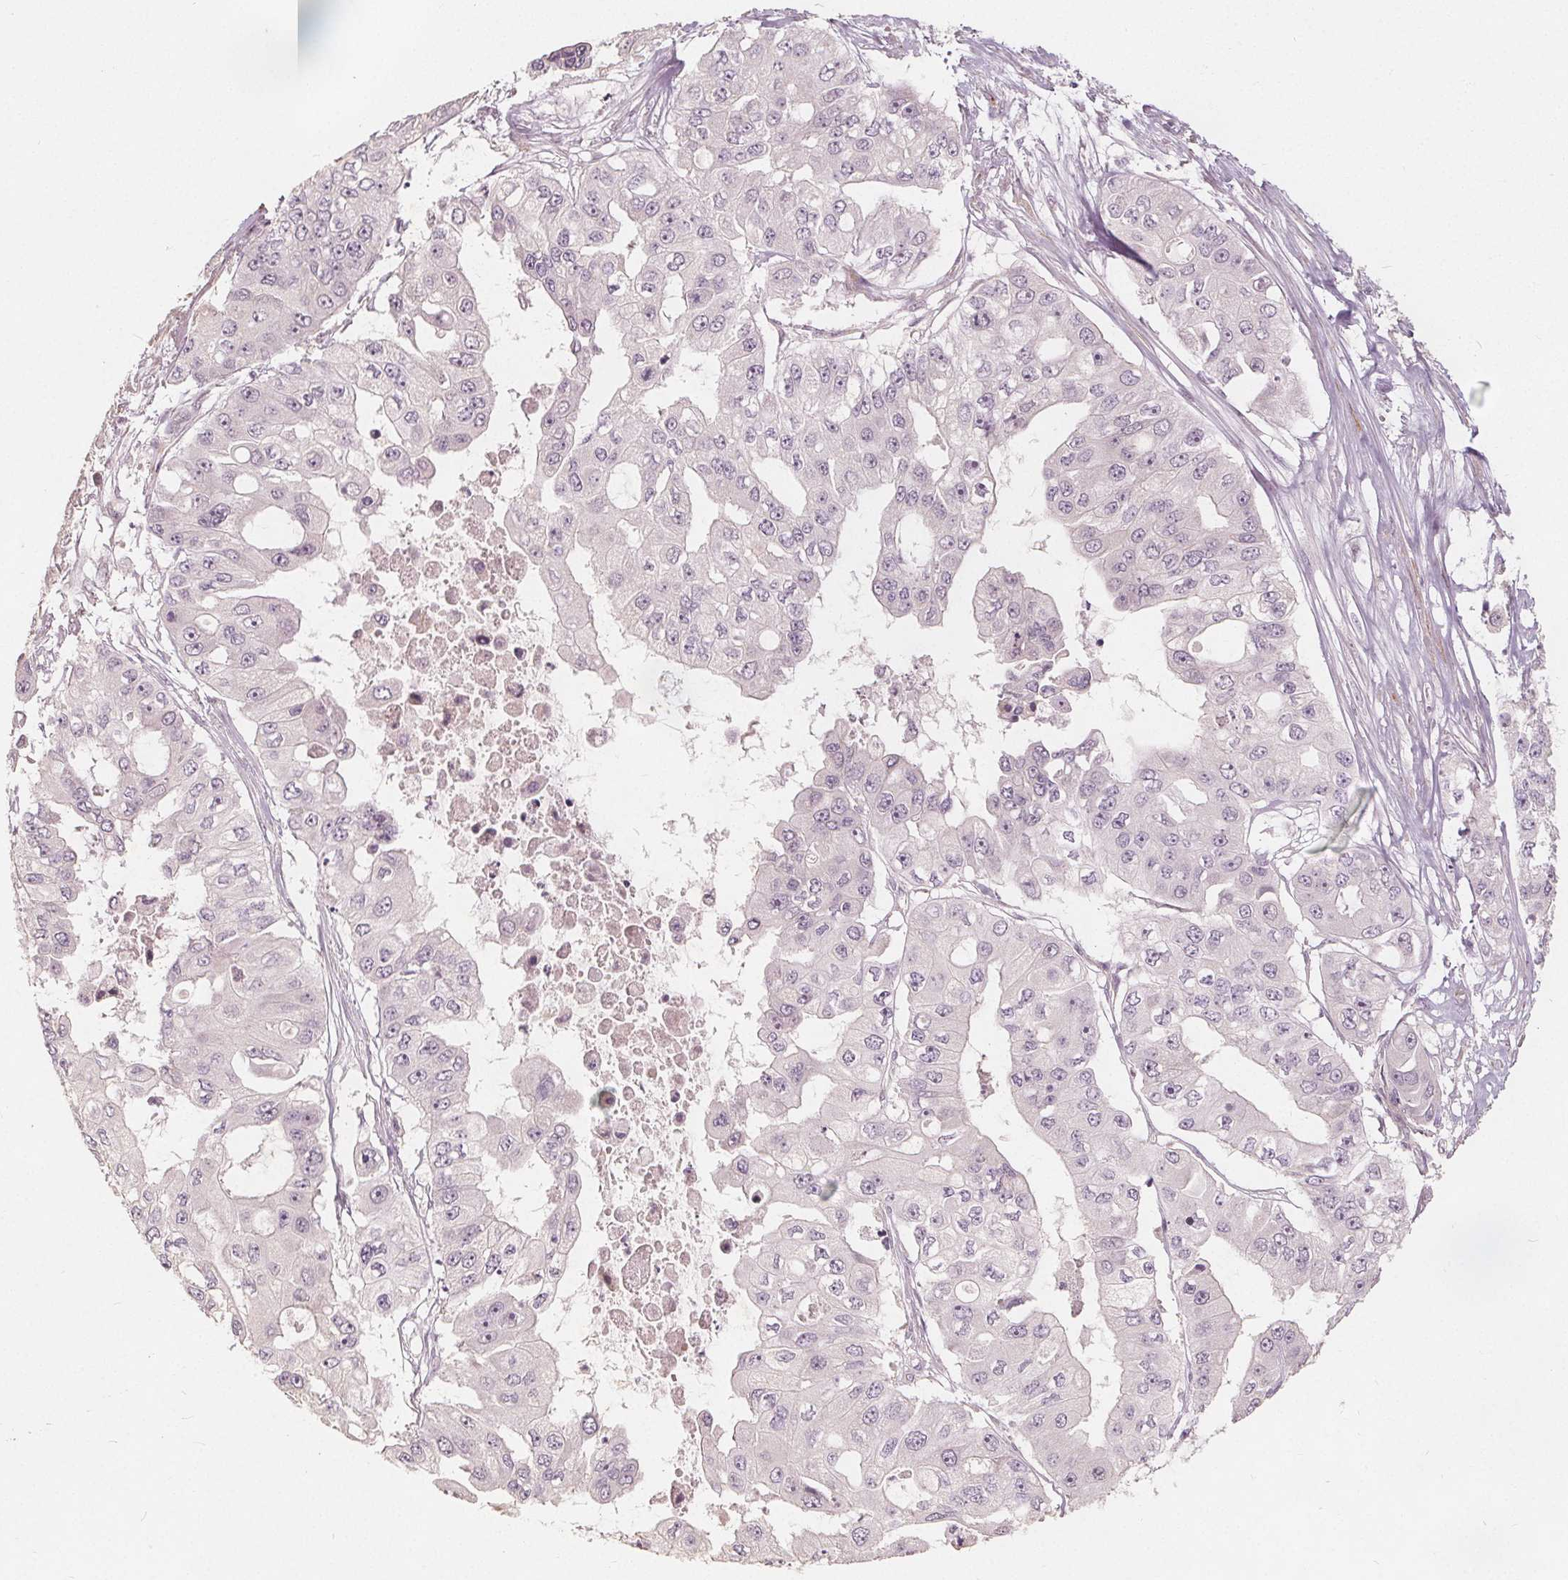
{"staining": {"intensity": "negative", "quantity": "none", "location": "none"}, "tissue": "ovarian cancer", "cell_type": "Tumor cells", "image_type": "cancer", "snomed": [{"axis": "morphology", "description": "Cystadenocarcinoma, serous, NOS"}, {"axis": "topography", "description": "Ovary"}], "caption": "Immunohistochemistry histopathology image of human ovarian cancer stained for a protein (brown), which demonstrates no positivity in tumor cells.", "gene": "PTPRT", "patient": {"sex": "female", "age": 56}}